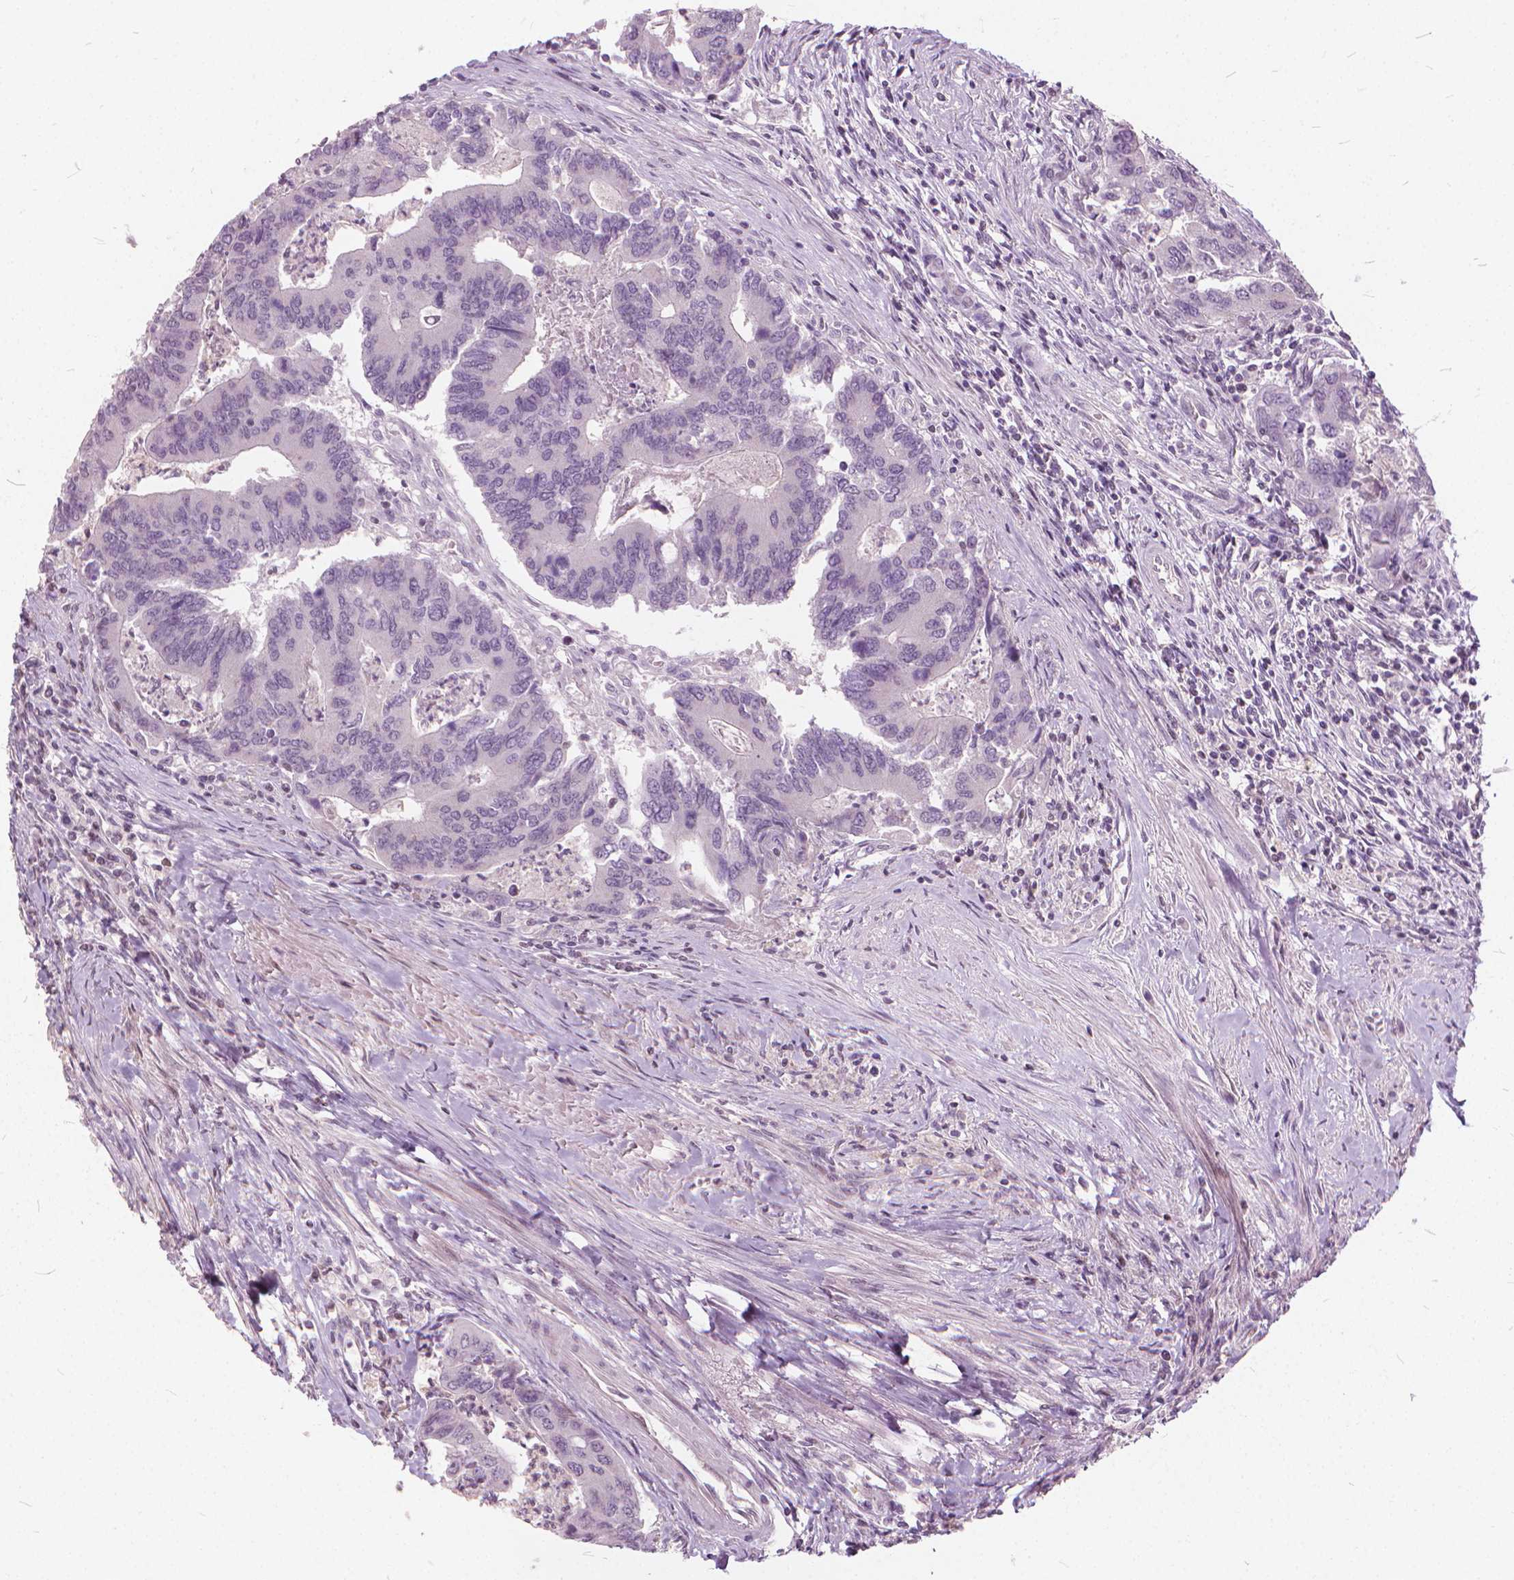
{"staining": {"intensity": "negative", "quantity": "none", "location": "none"}, "tissue": "colorectal cancer", "cell_type": "Tumor cells", "image_type": "cancer", "snomed": [{"axis": "morphology", "description": "Adenocarcinoma, NOS"}, {"axis": "topography", "description": "Colon"}], "caption": "Colorectal adenocarcinoma was stained to show a protein in brown. There is no significant staining in tumor cells. Brightfield microscopy of IHC stained with DAB (3,3'-diaminobenzidine) (brown) and hematoxylin (blue), captured at high magnification.", "gene": "STAT5B", "patient": {"sex": "female", "age": 67}}